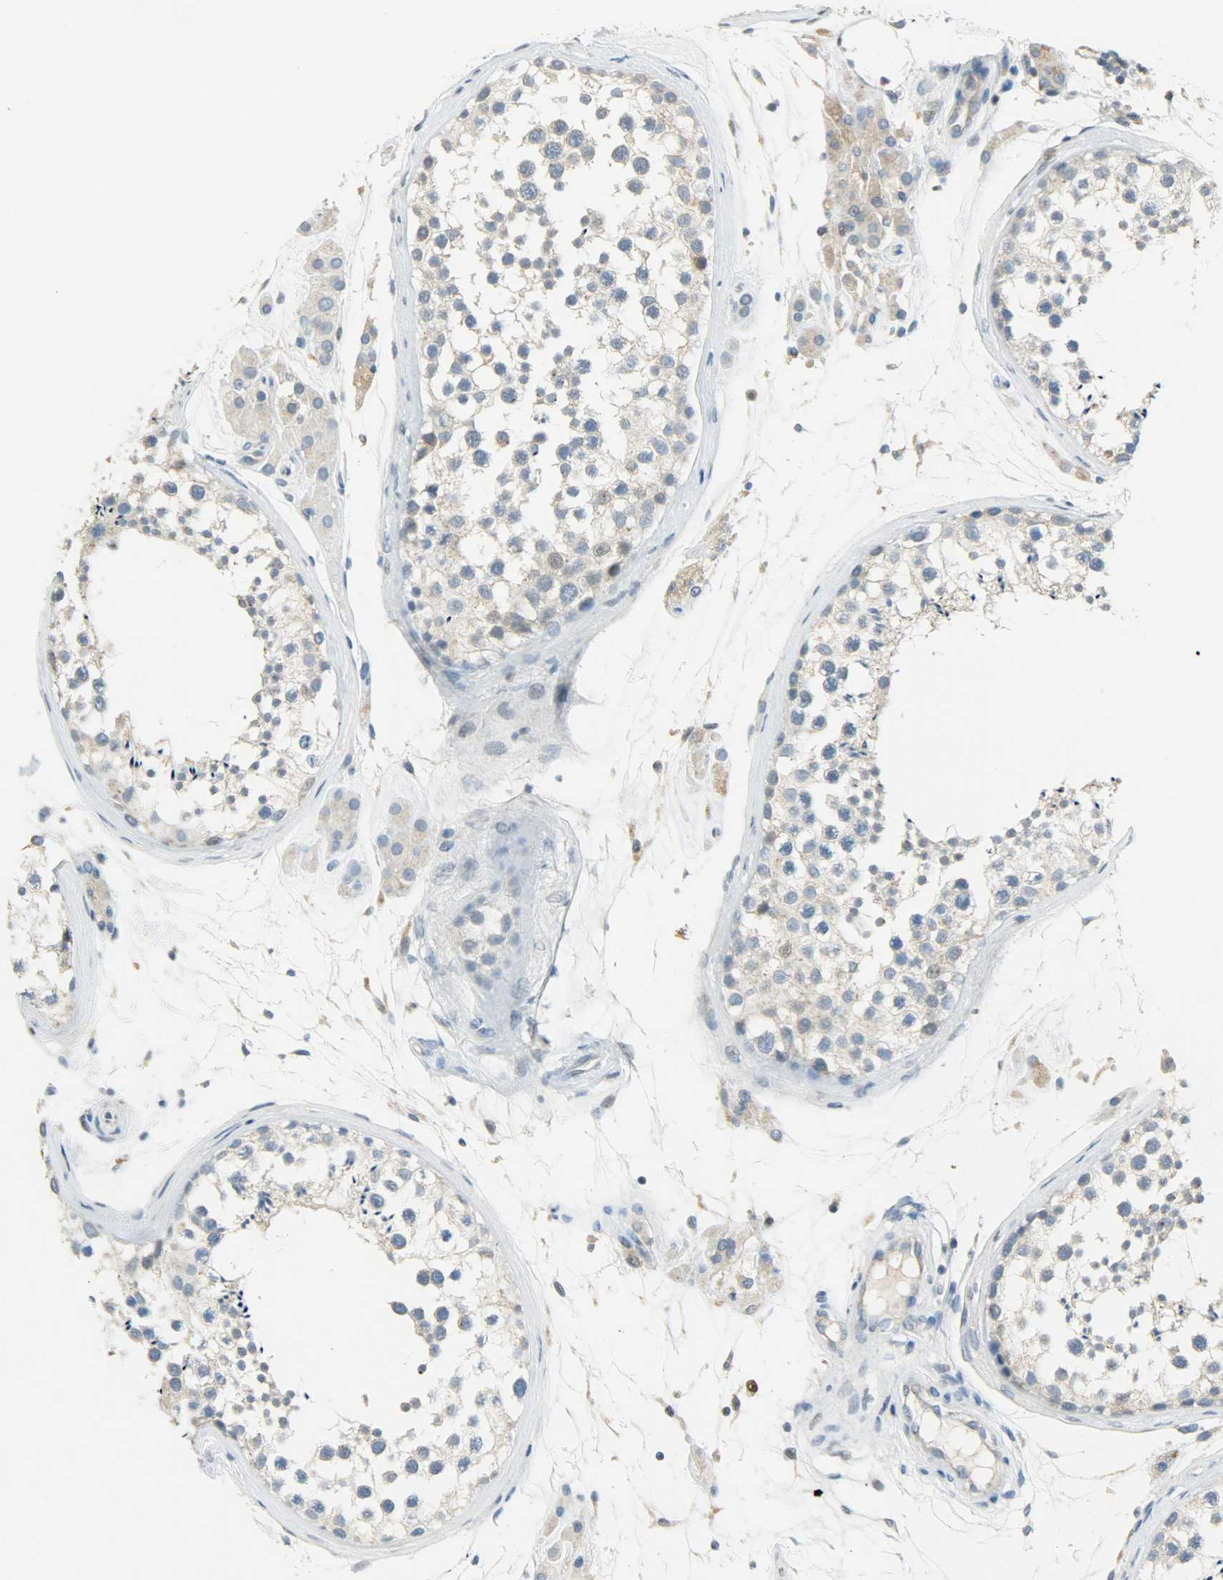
{"staining": {"intensity": "negative", "quantity": "none", "location": "none"}, "tissue": "testis", "cell_type": "Cells in seminiferous ducts", "image_type": "normal", "snomed": [{"axis": "morphology", "description": "Normal tissue, NOS"}, {"axis": "topography", "description": "Testis"}], "caption": "IHC micrograph of normal testis: human testis stained with DAB reveals no significant protein expression in cells in seminiferous ducts.", "gene": "JUNB", "patient": {"sex": "male", "age": 46}}